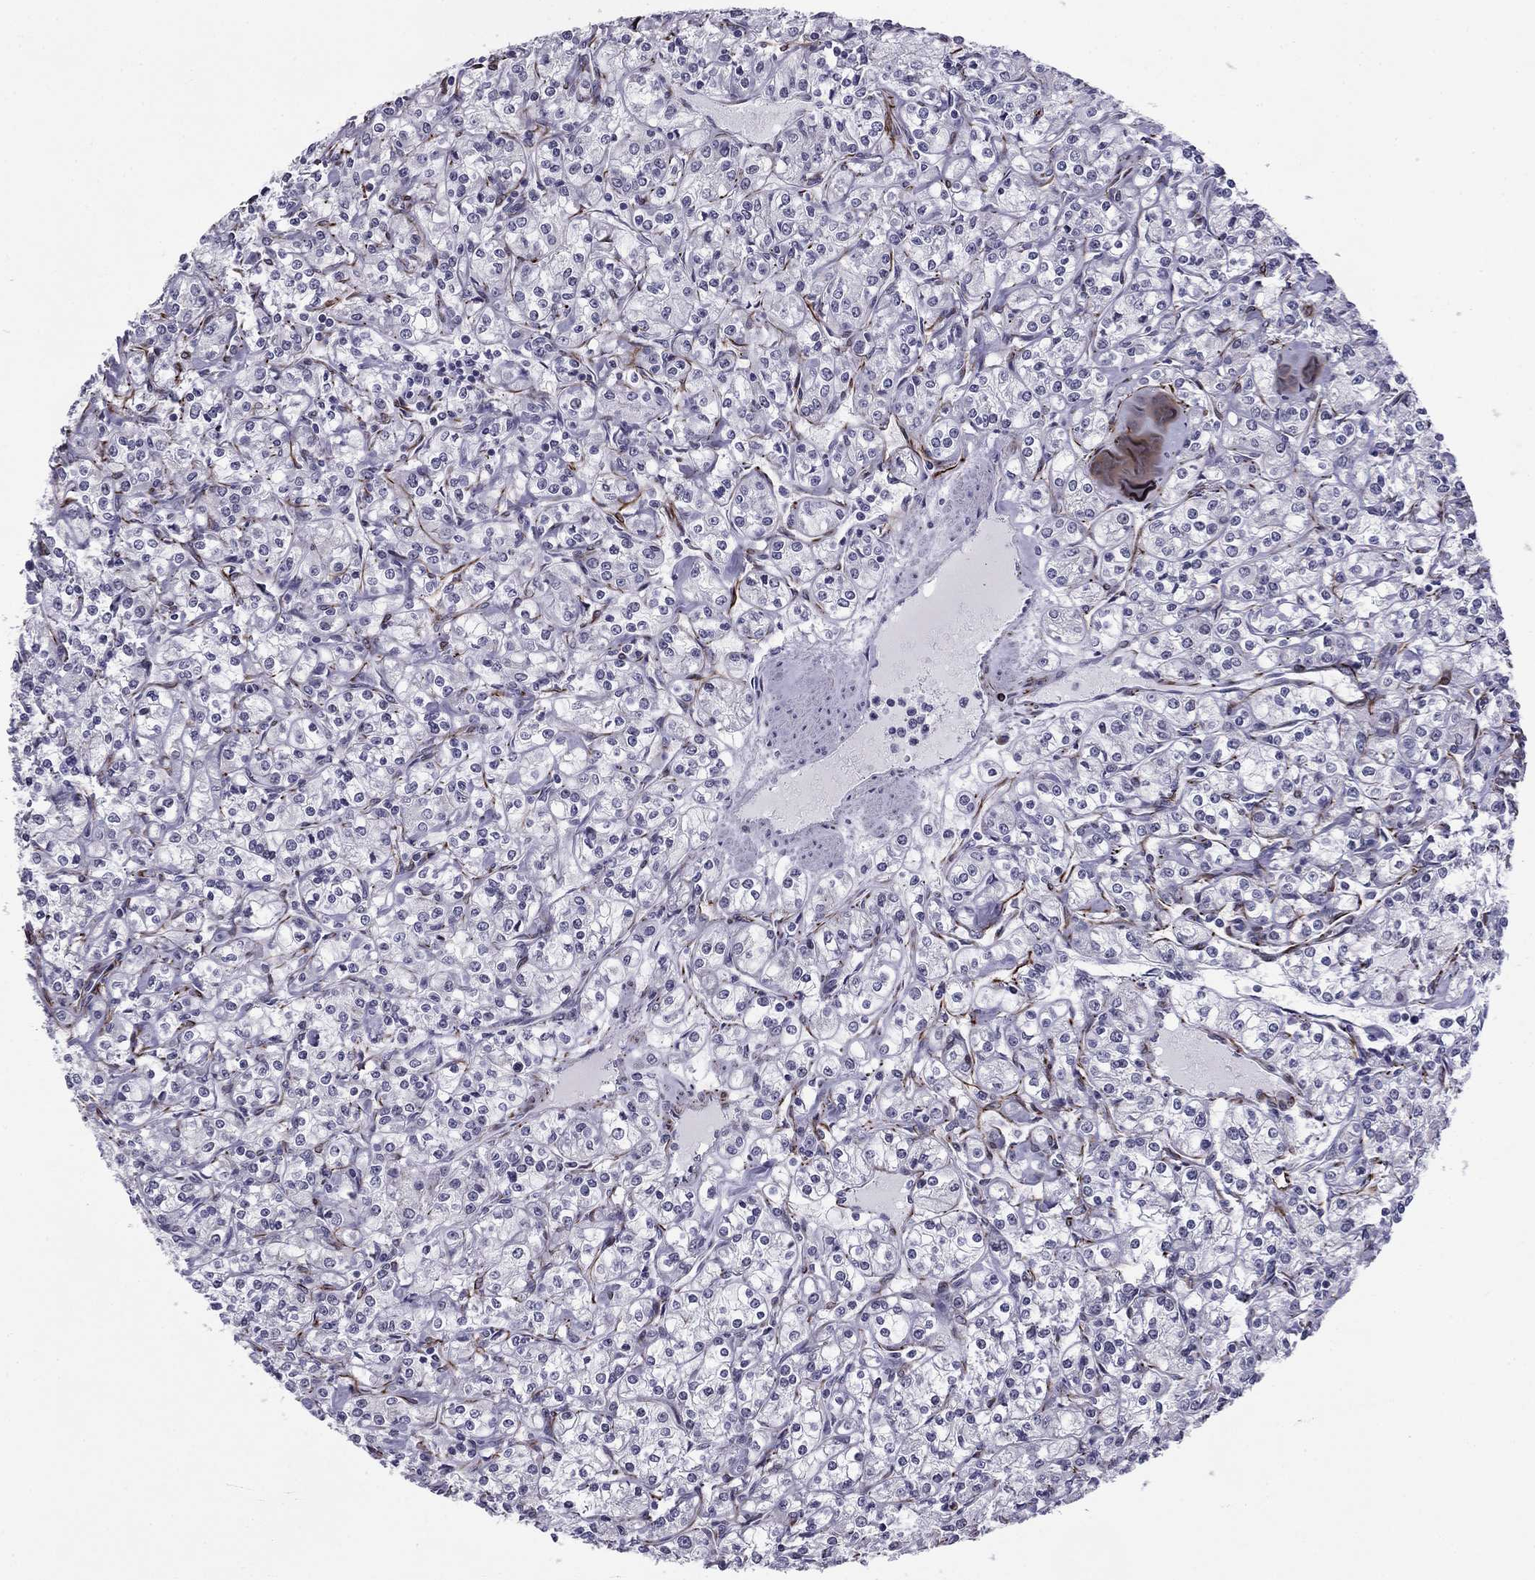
{"staining": {"intensity": "negative", "quantity": "none", "location": "none"}, "tissue": "renal cancer", "cell_type": "Tumor cells", "image_type": "cancer", "snomed": [{"axis": "morphology", "description": "Adenocarcinoma, NOS"}, {"axis": "topography", "description": "Kidney"}], "caption": "IHC photomicrograph of human adenocarcinoma (renal) stained for a protein (brown), which shows no staining in tumor cells. (DAB immunohistochemistry (IHC), high magnification).", "gene": "ANKS4B", "patient": {"sex": "male", "age": 77}}